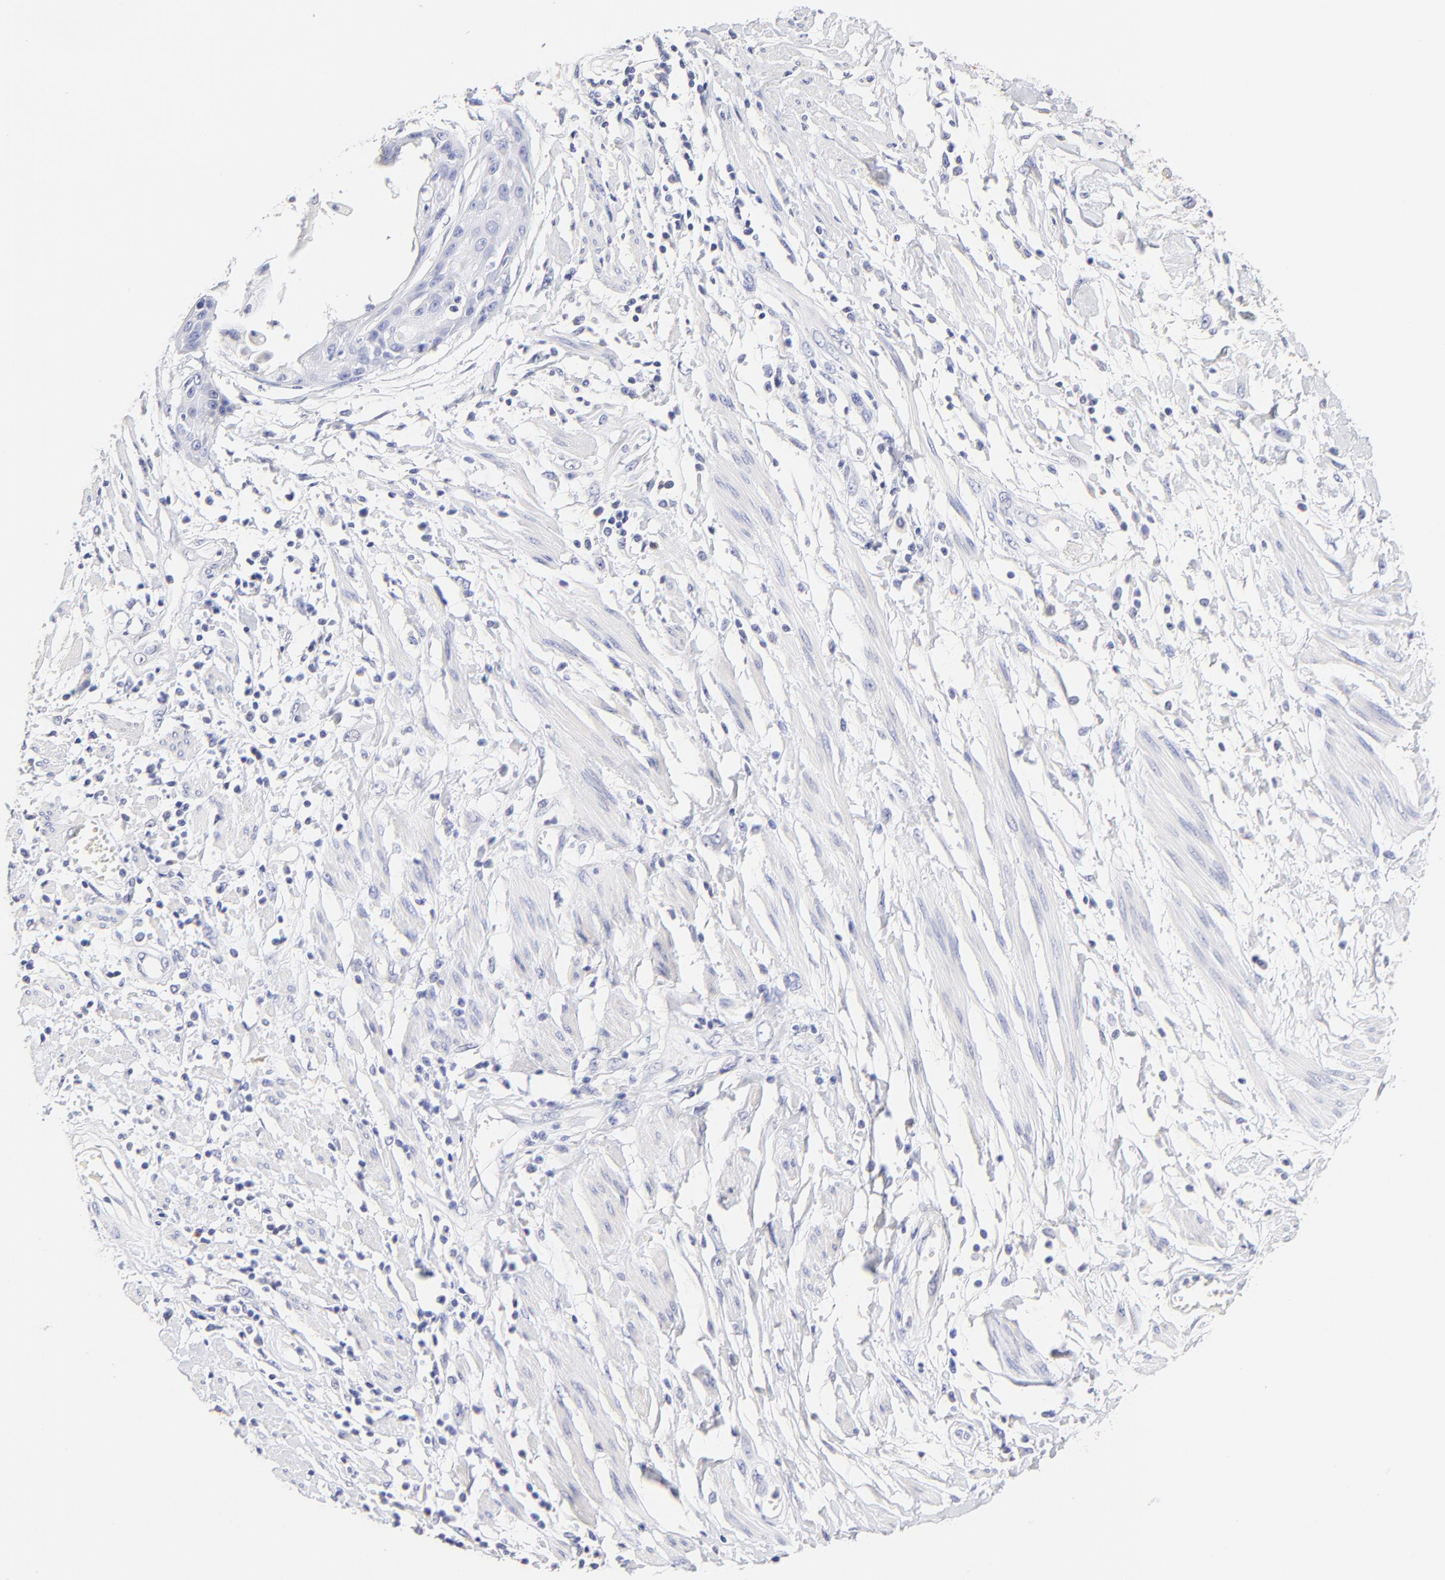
{"staining": {"intensity": "negative", "quantity": "none", "location": "none"}, "tissue": "cervical cancer", "cell_type": "Tumor cells", "image_type": "cancer", "snomed": [{"axis": "morphology", "description": "Squamous cell carcinoma, NOS"}, {"axis": "topography", "description": "Cervix"}], "caption": "High power microscopy photomicrograph of an IHC photomicrograph of cervical squamous cell carcinoma, revealing no significant positivity in tumor cells.", "gene": "ASB9", "patient": {"sex": "female", "age": 57}}